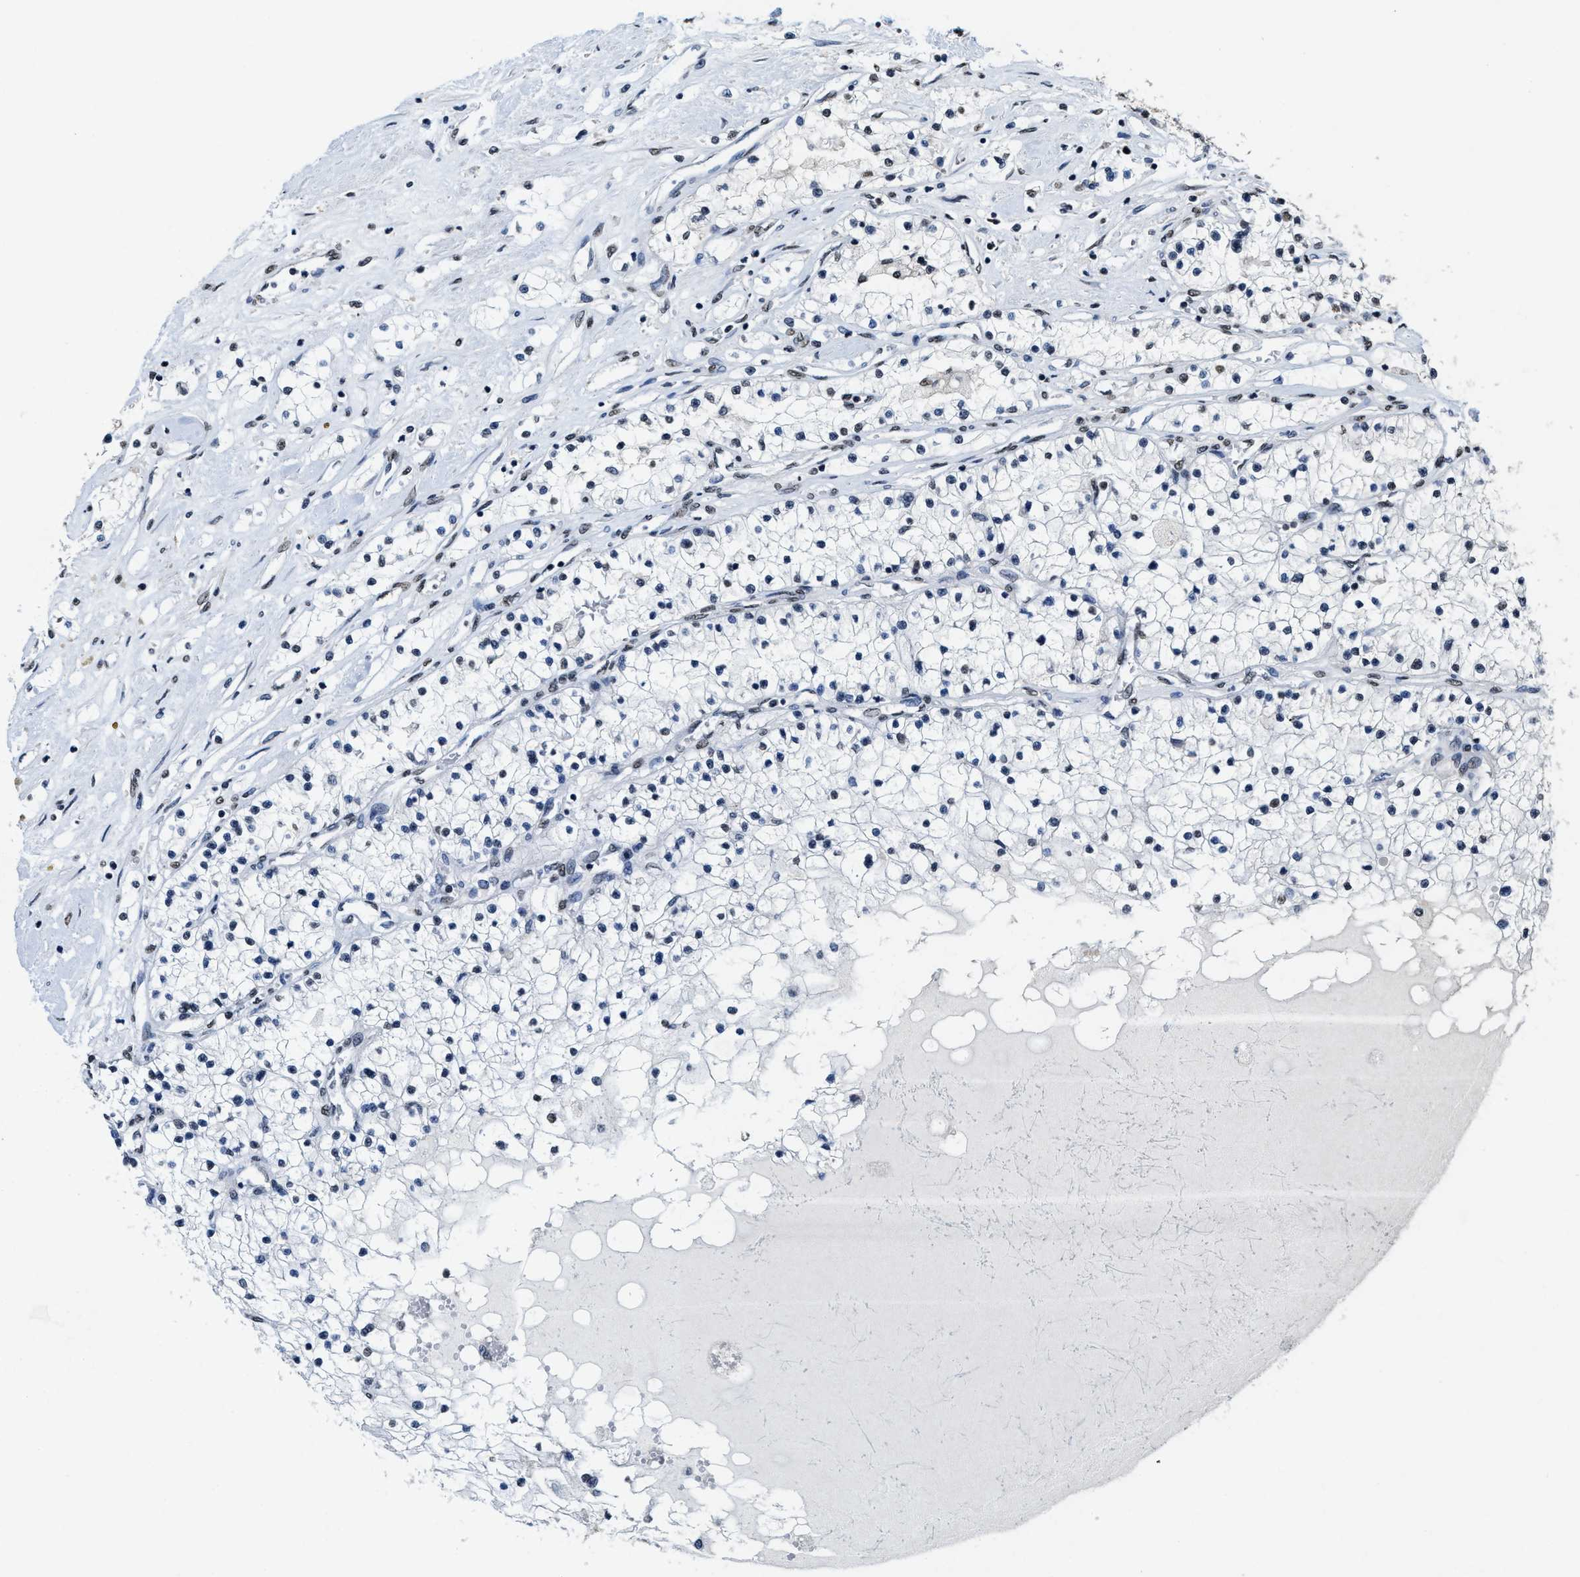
{"staining": {"intensity": "weak", "quantity": "<25%", "location": "nuclear"}, "tissue": "renal cancer", "cell_type": "Tumor cells", "image_type": "cancer", "snomed": [{"axis": "morphology", "description": "Adenocarcinoma, NOS"}, {"axis": "topography", "description": "Kidney"}], "caption": "Renal cancer (adenocarcinoma) stained for a protein using IHC displays no staining tumor cells.", "gene": "SUPT16H", "patient": {"sex": "male", "age": 68}}